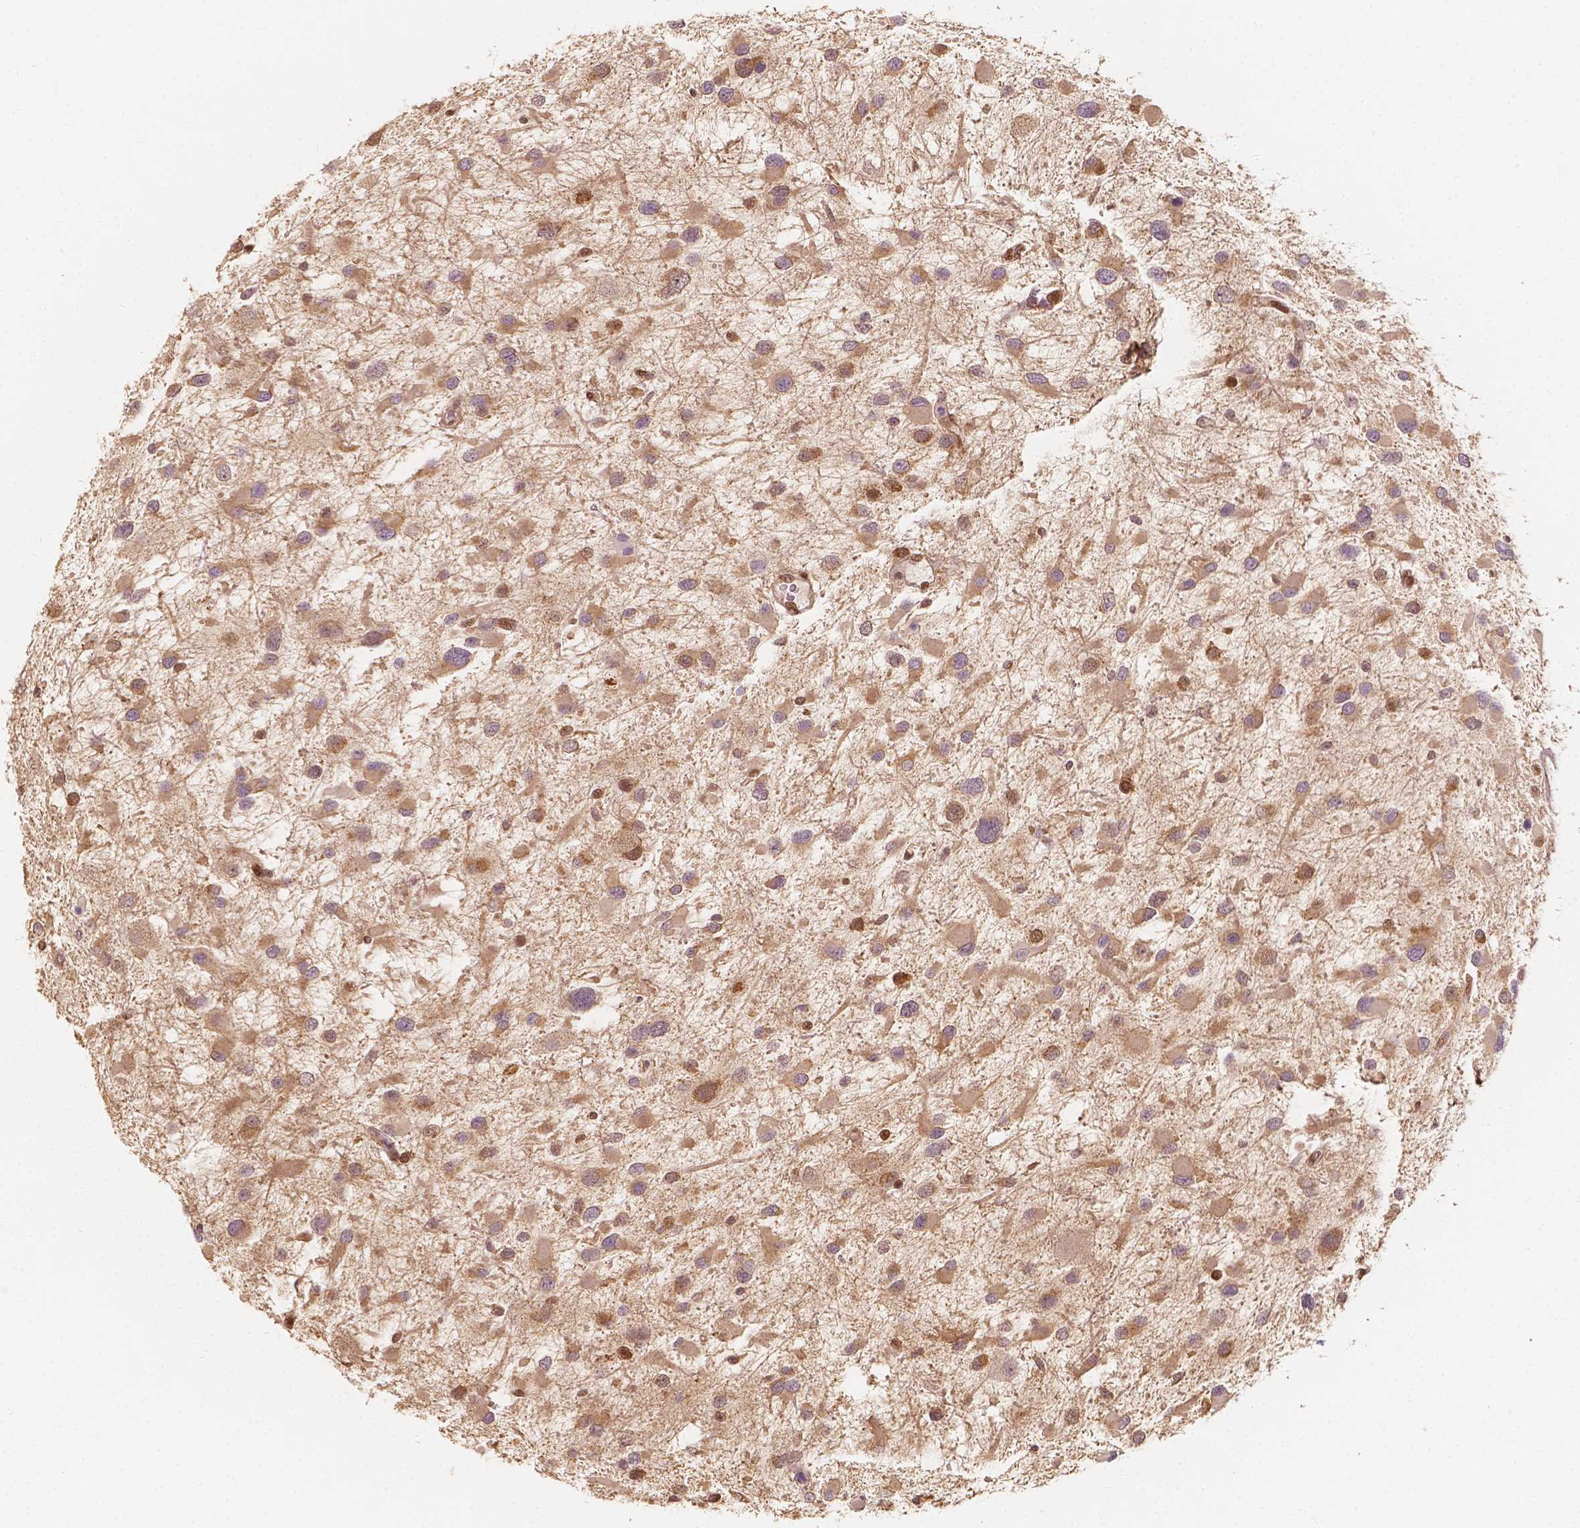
{"staining": {"intensity": "moderate", "quantity": ">75%", "location": "cytoplasmic/membranous,nuclear"}, "tissue": "glioma", "cell_type": "Tumor cells", "image_type": "cancer", "snomed": [{"axis": "morphology", "description": "Glioma, malignant, Low grade"}, {"axis": "topography", "description": "Brain"}], "caption": "Protein staining reveals moderate cytoplasmic/membranous and nuclear expression in about >75% of tumor cells in glioma.", "gene": "TBC1D17", "patient": {"sex": "female", "age": 32}}